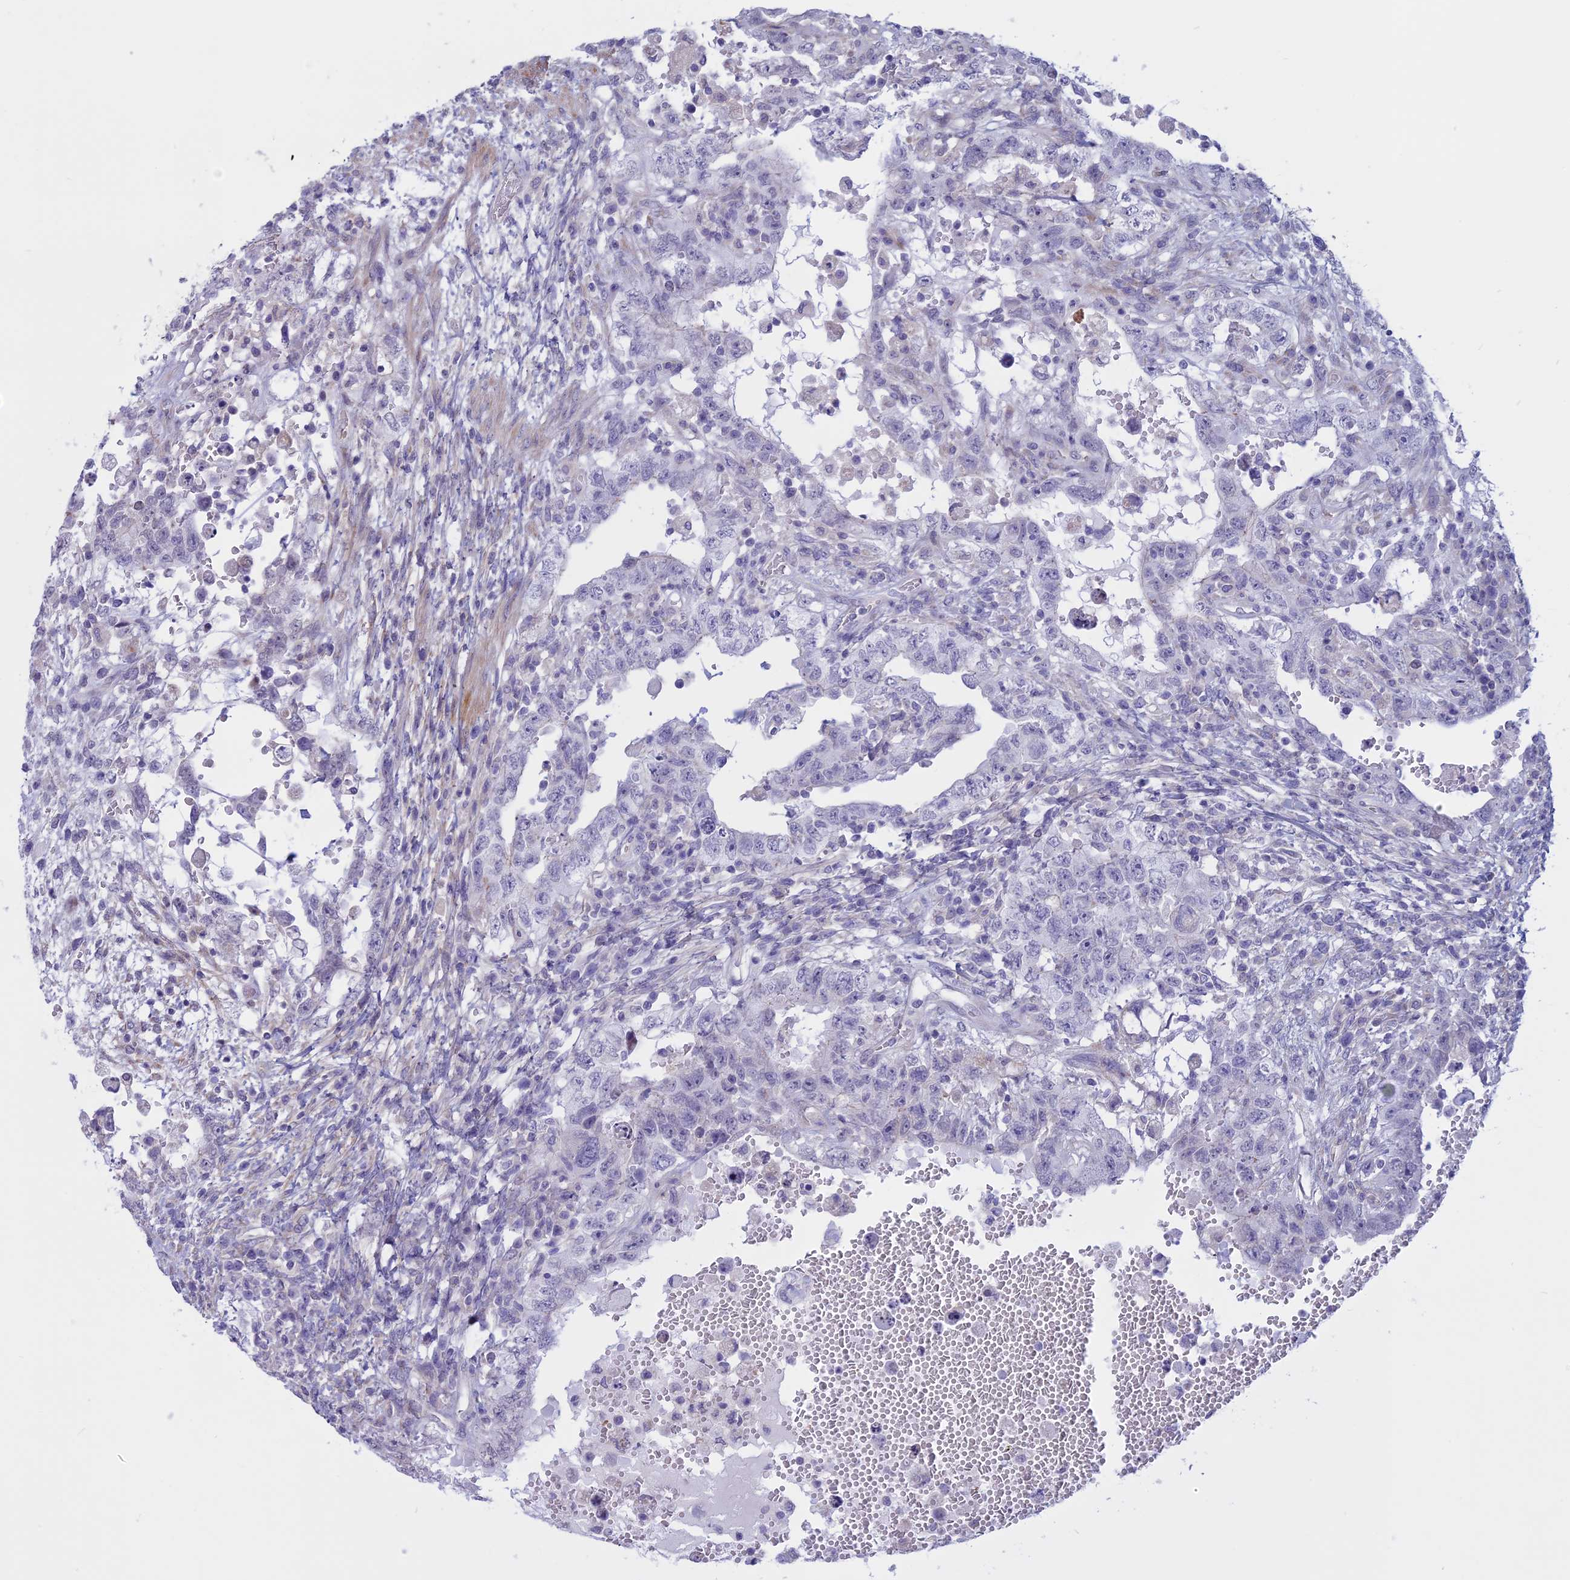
{"staining": {"intensity": "negative", "quantity": "none", "location": "none"}, "tissue": "testis cancer", "cell_type": "Tumor cells", "image_type": "cancer", "snomed": [{"axis": "morphology", "description": "Carcinoma, Embryonal, NOS"}, {"axis": "topography", "description": "Testis"}], "caption": "High power microscopy histopathology image of an IHC histopathology image of testis cancer, revealing no significant expression in tumor cells.", "gene": "SPHKAP", "patient": {"sex": "male", "age": 26}}